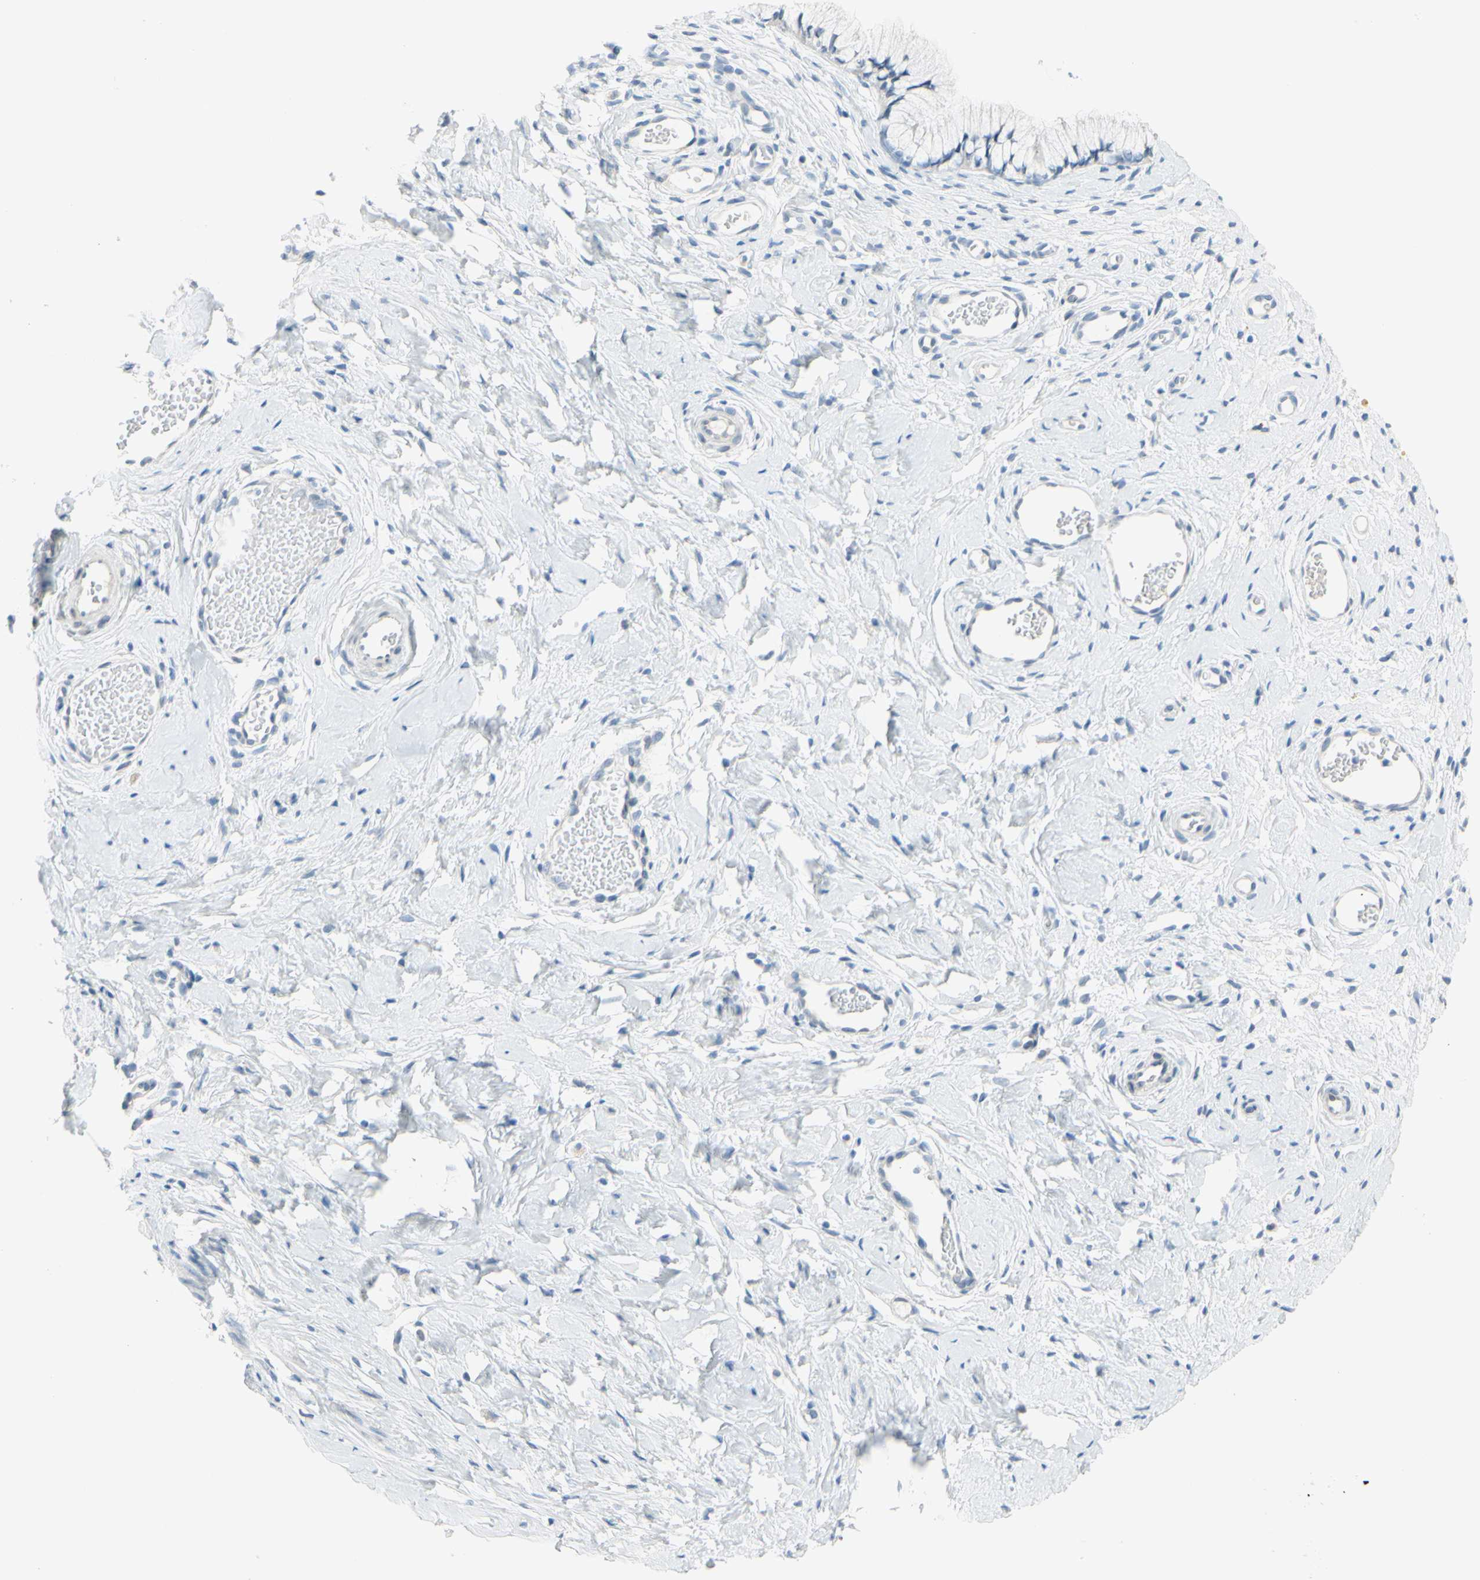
{"staining": {"intensity": "negative", "quantity": "none", "location": "none"}, "tissue": "cervix", "cell_type": "Glandular cells", "image_type": "normal", "snomed": [{"axis": "morphology", "description": "Normal tissue, NOS"}, {"axis": "topography", "description": "Cervix"}], "caption": "DAB immunohistochemical staining of benign human cervix shows no significant positivity in glandular cells.", "gene": "DCT", "patient": {"sex": "female", "age": 65}}